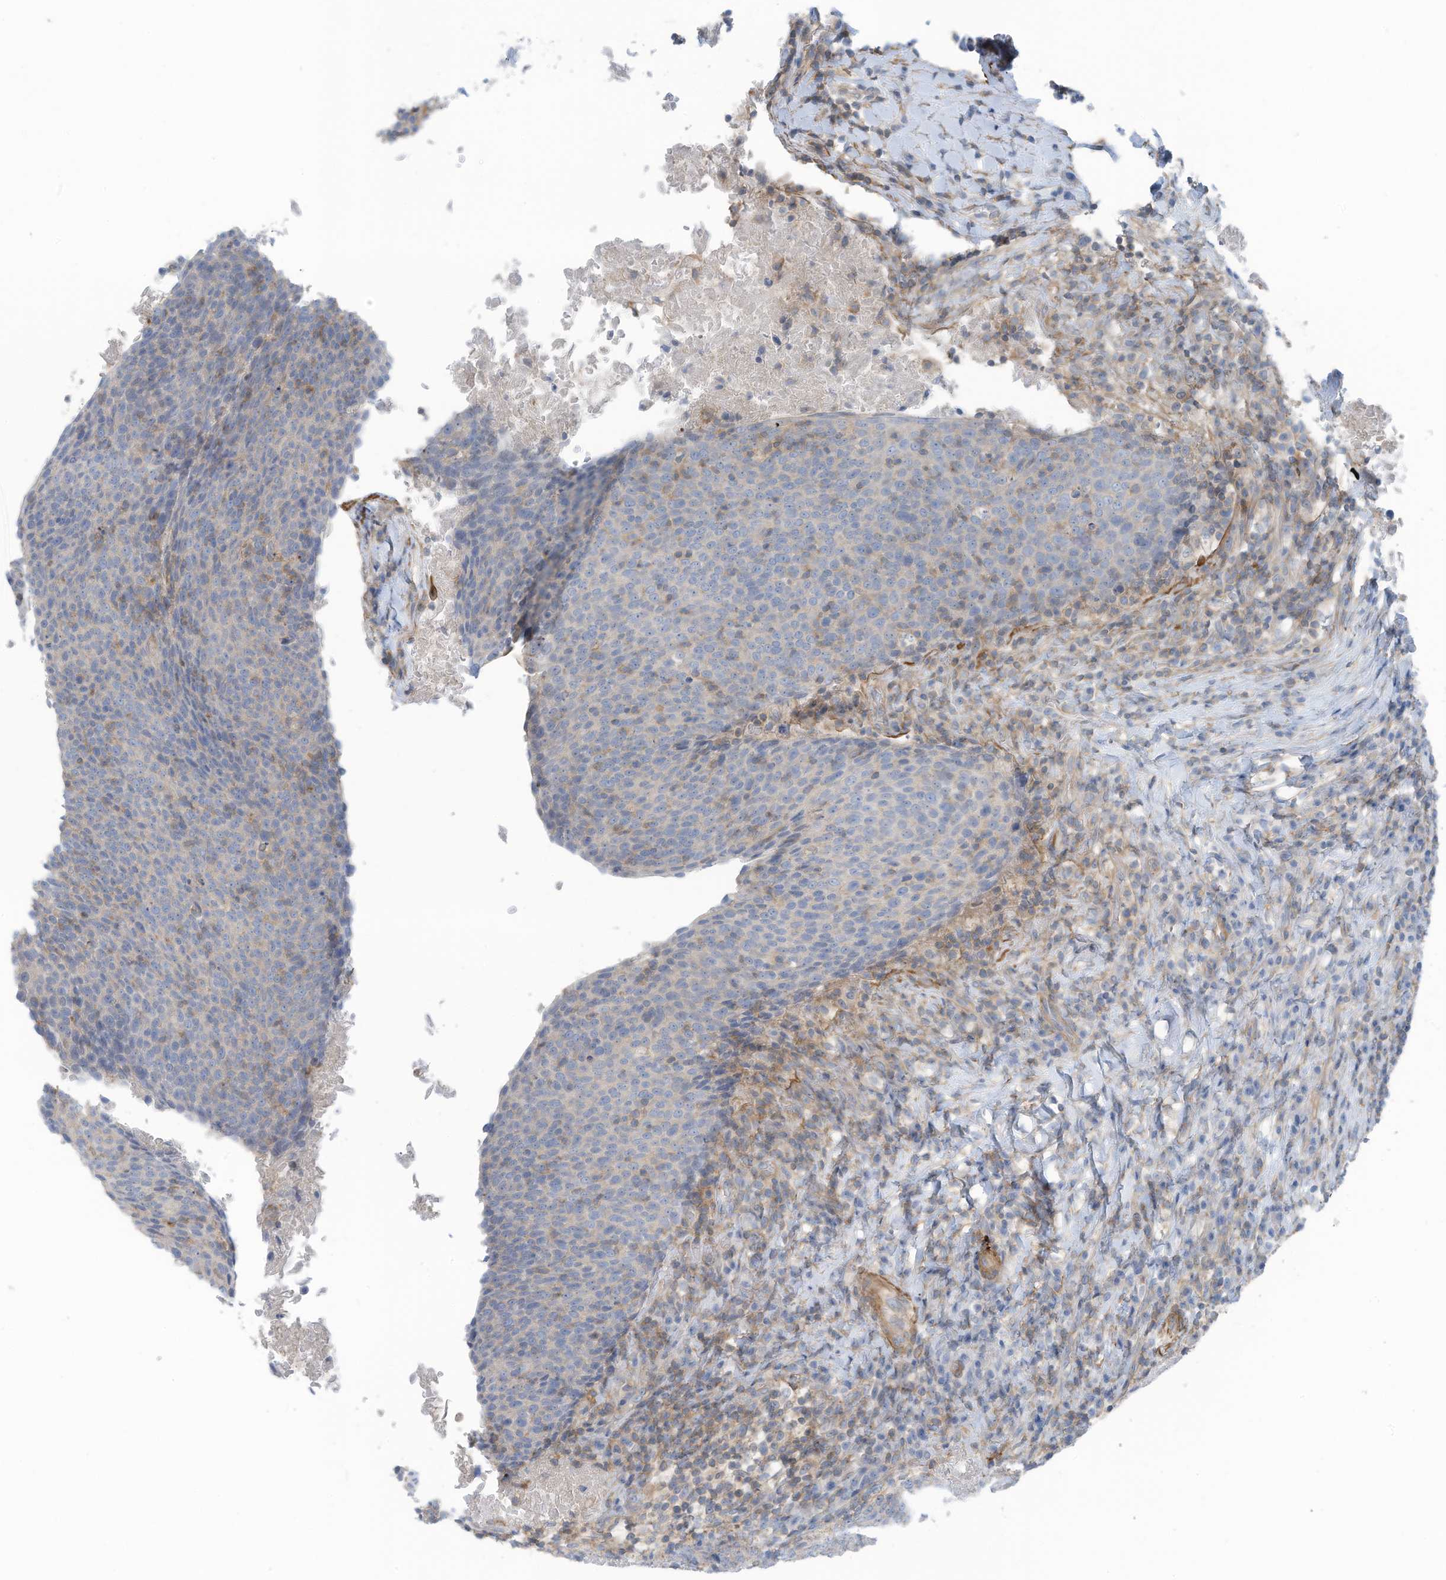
{"staining": {"intensity": "negative", "quantity": "none", "location": "none"}, "tissue": "head and neck cancer", "cell_type": "Tumor cells", "image_type": "cancer", "snomed": [{"axis": "morphology", "description": "Squamous cell carcinoma, NOS"}, {"axis": "morphology", "description": "Squamous cell carcinoma, metastatic, NOS"}, {"axis": "topography", "description": "Lymph node"}, {"axis": "topography", "description": "Head-Neck"}], "caption": "Tumor cells are negative for brown protein staining in head and neck cancer (metastatic squamous cell carcinoma).", "gene": "ZNF846", "patient": {"sex": "male", "age": 62}}